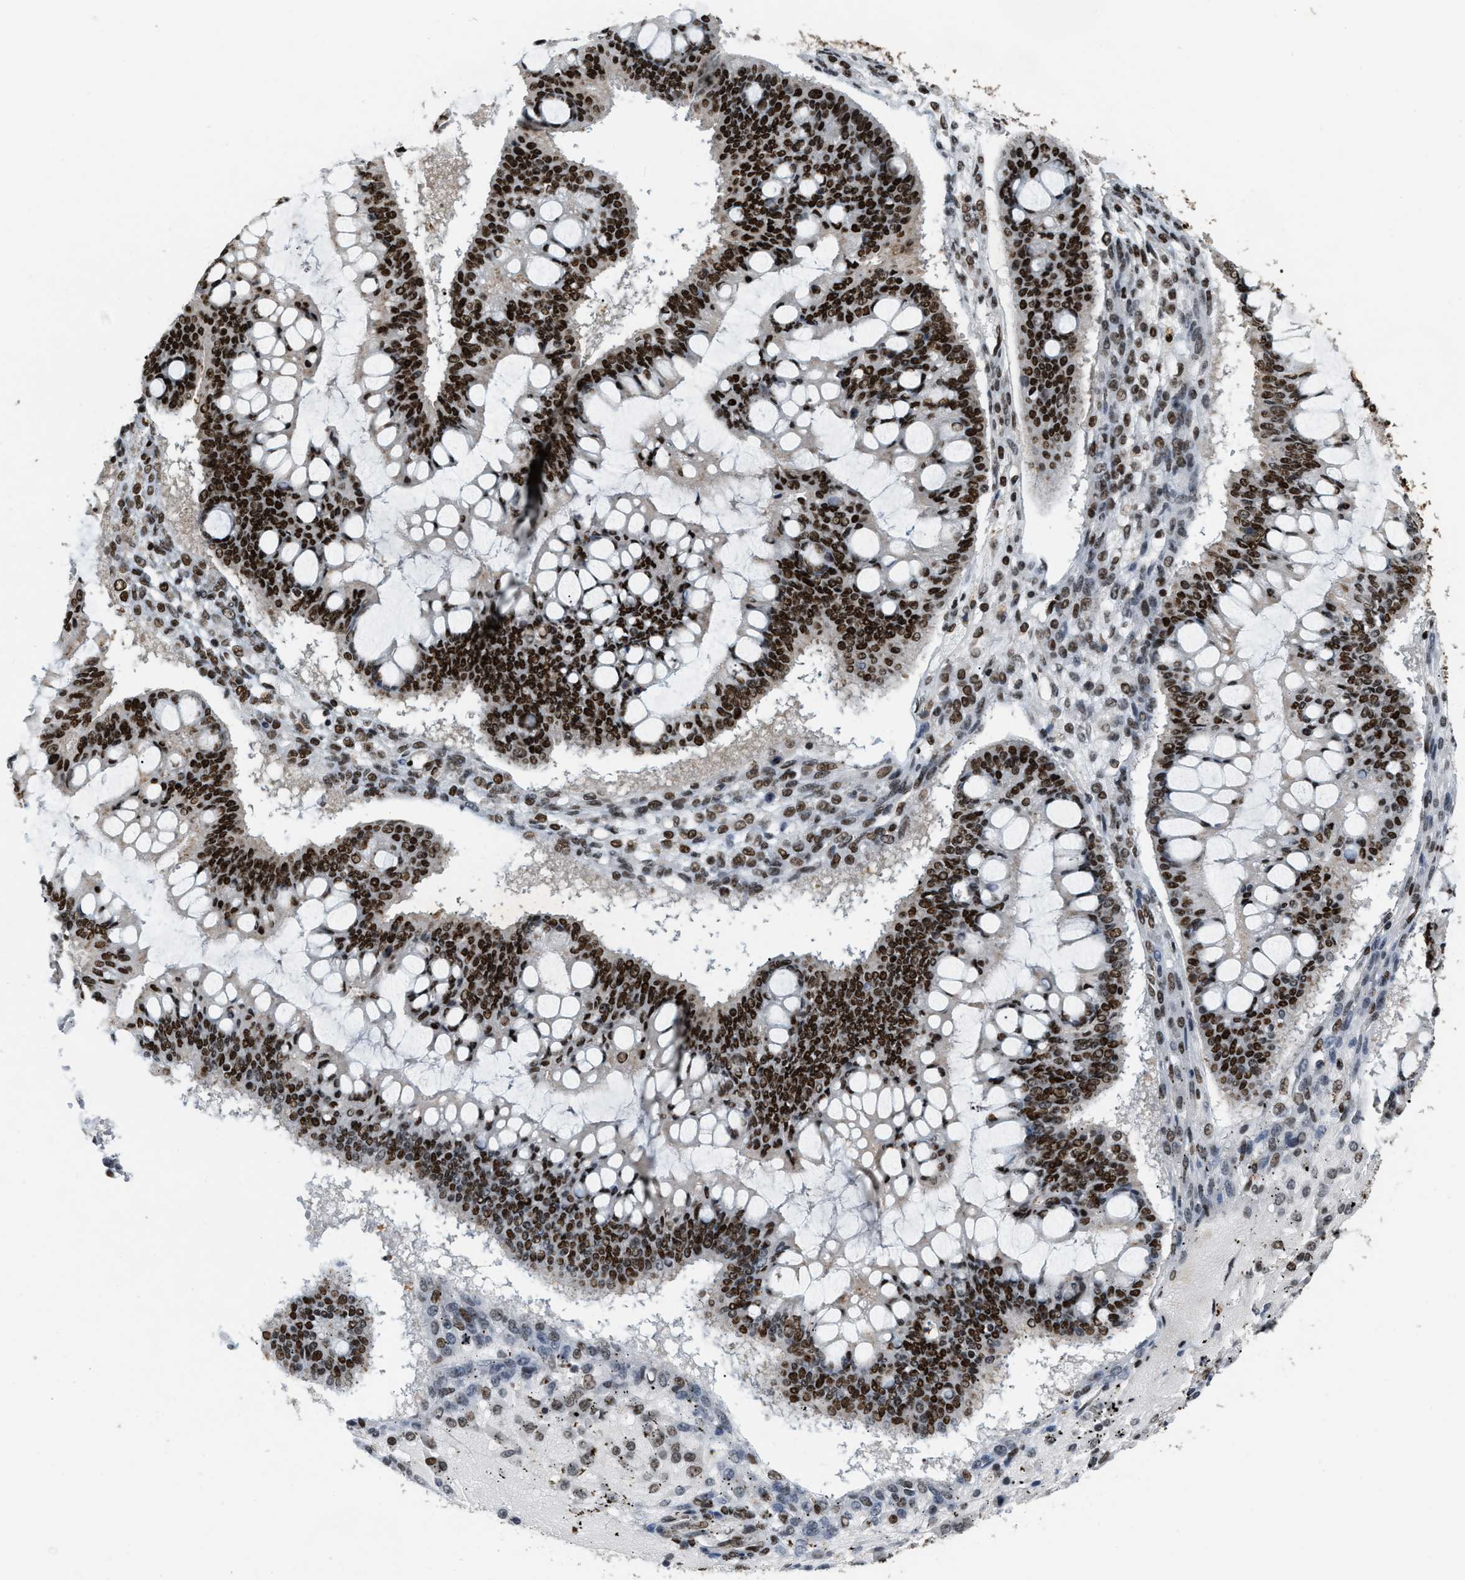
{"staining": {"intensity": "strong", "quantity": ">75%", "location": "nuclear"}, "tissue": "ovarian cancer", "cell_type": "Tumor cells", "image_type": "cancer", "snomed": [{"axis": "morphology", "description": "Cystadenocarcinoma, mucinous, NOS"}, {"axis": "topography", "description": "Ovary"}], "caption": "Immunohistochemistry (DAB) staining of human ovarian cancer displays strong nuclear protein staining in about >75% of tumor cells. The staining was performed using DAB, with brown indicating positive protein expression. Nuclei are stained blue with hematoxylin.", "gene": "NUMA1", "patient": {"sex": "female", "age": 73}}